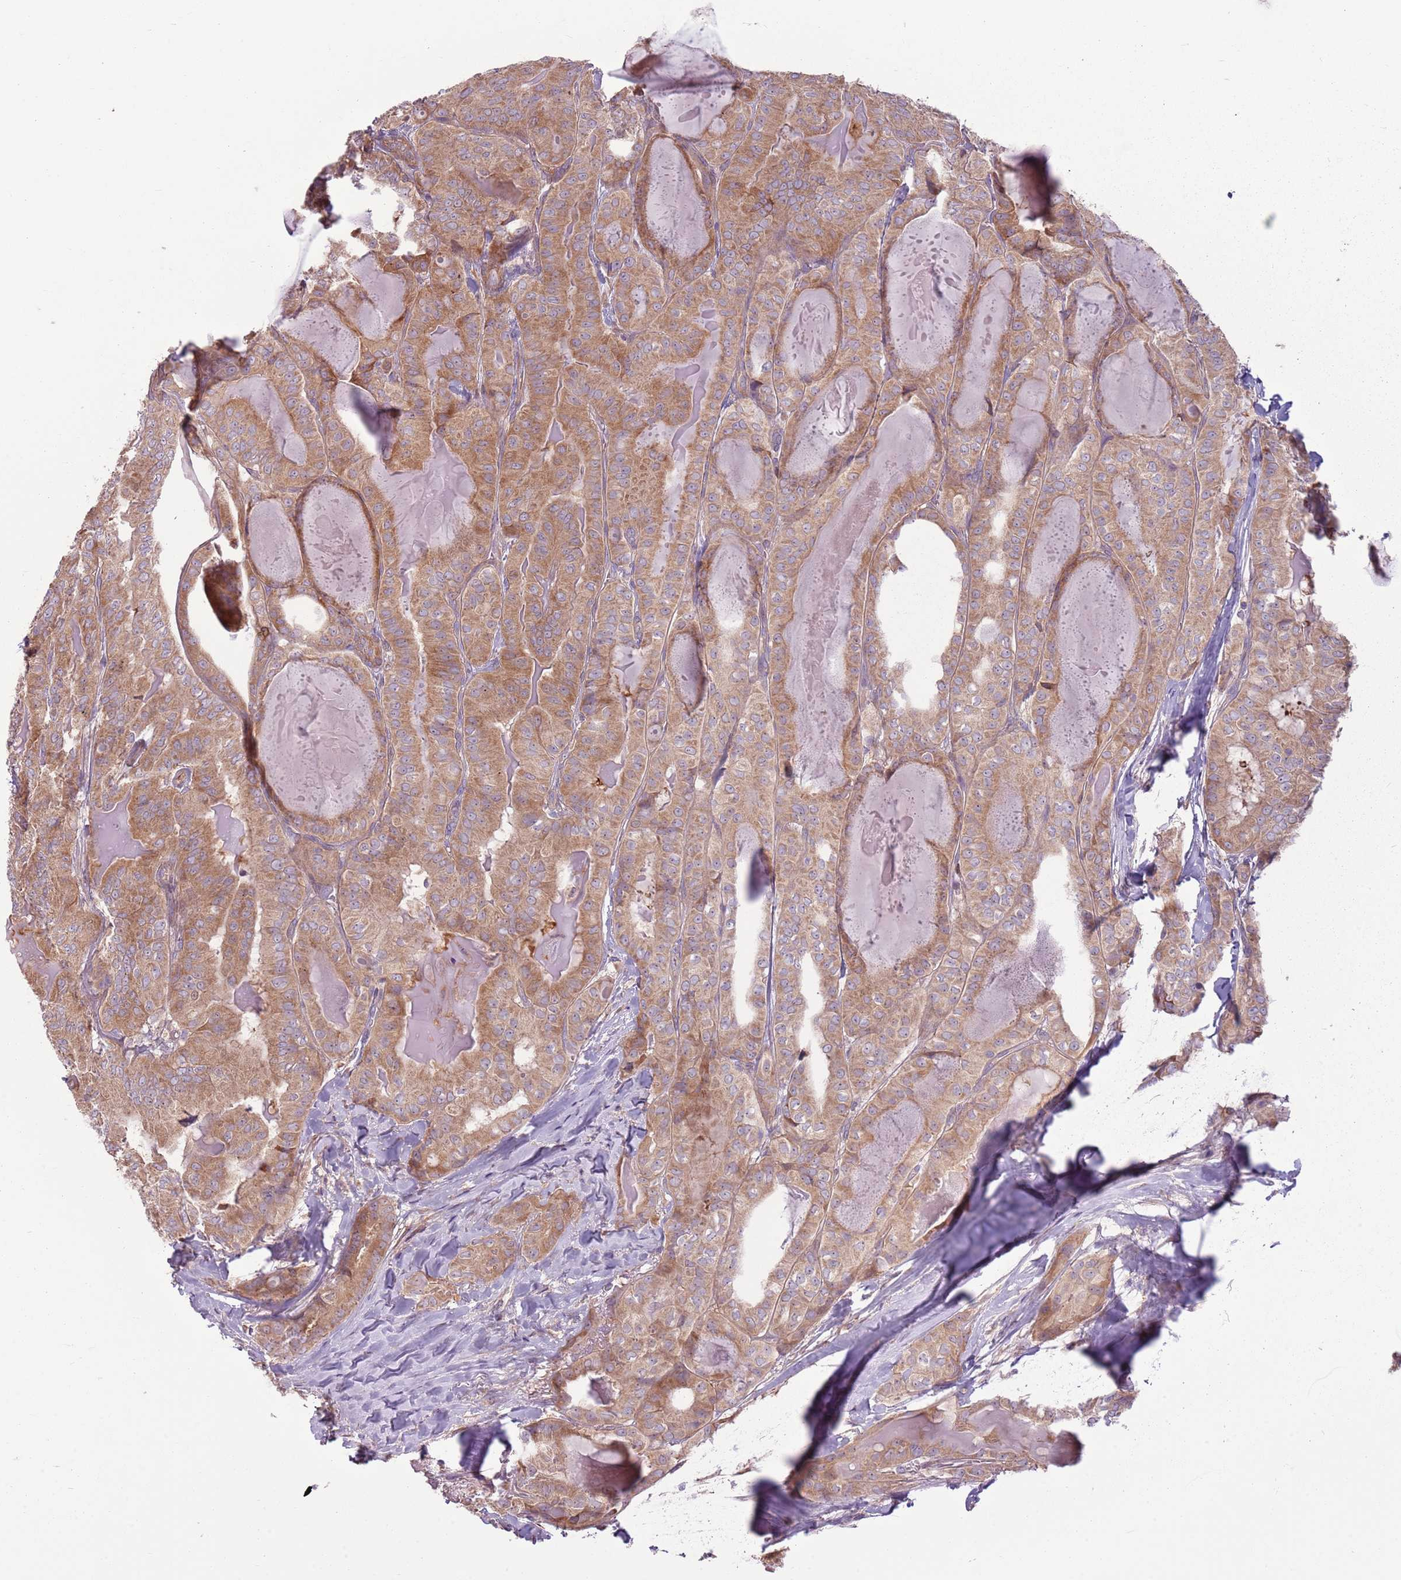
{"staining": {"intensity": "moderate", "quantity": ">75%", "location": "cytoplasmic/membranous"}, "tissue": "thyroid cancer", "cell_type": "Tumor cells", "image_type": "cancer", "snomed": [{"axis": "morphology", "description": "Papillary adenocarcinoma, NOS"}, {"axis": "topography", "description": "Thyroid gland"}], "caption": "A medium amount of moderate cytoplasmic/membranous positivity is identified in about >75% of tumor cells in papillary adenocarcinoma (thyroid) tissue. The protein is shown in brown color, while the nuclei are stained blue.", "gene": "RPL21", "patient": {"sex": "female", "age": 68}}